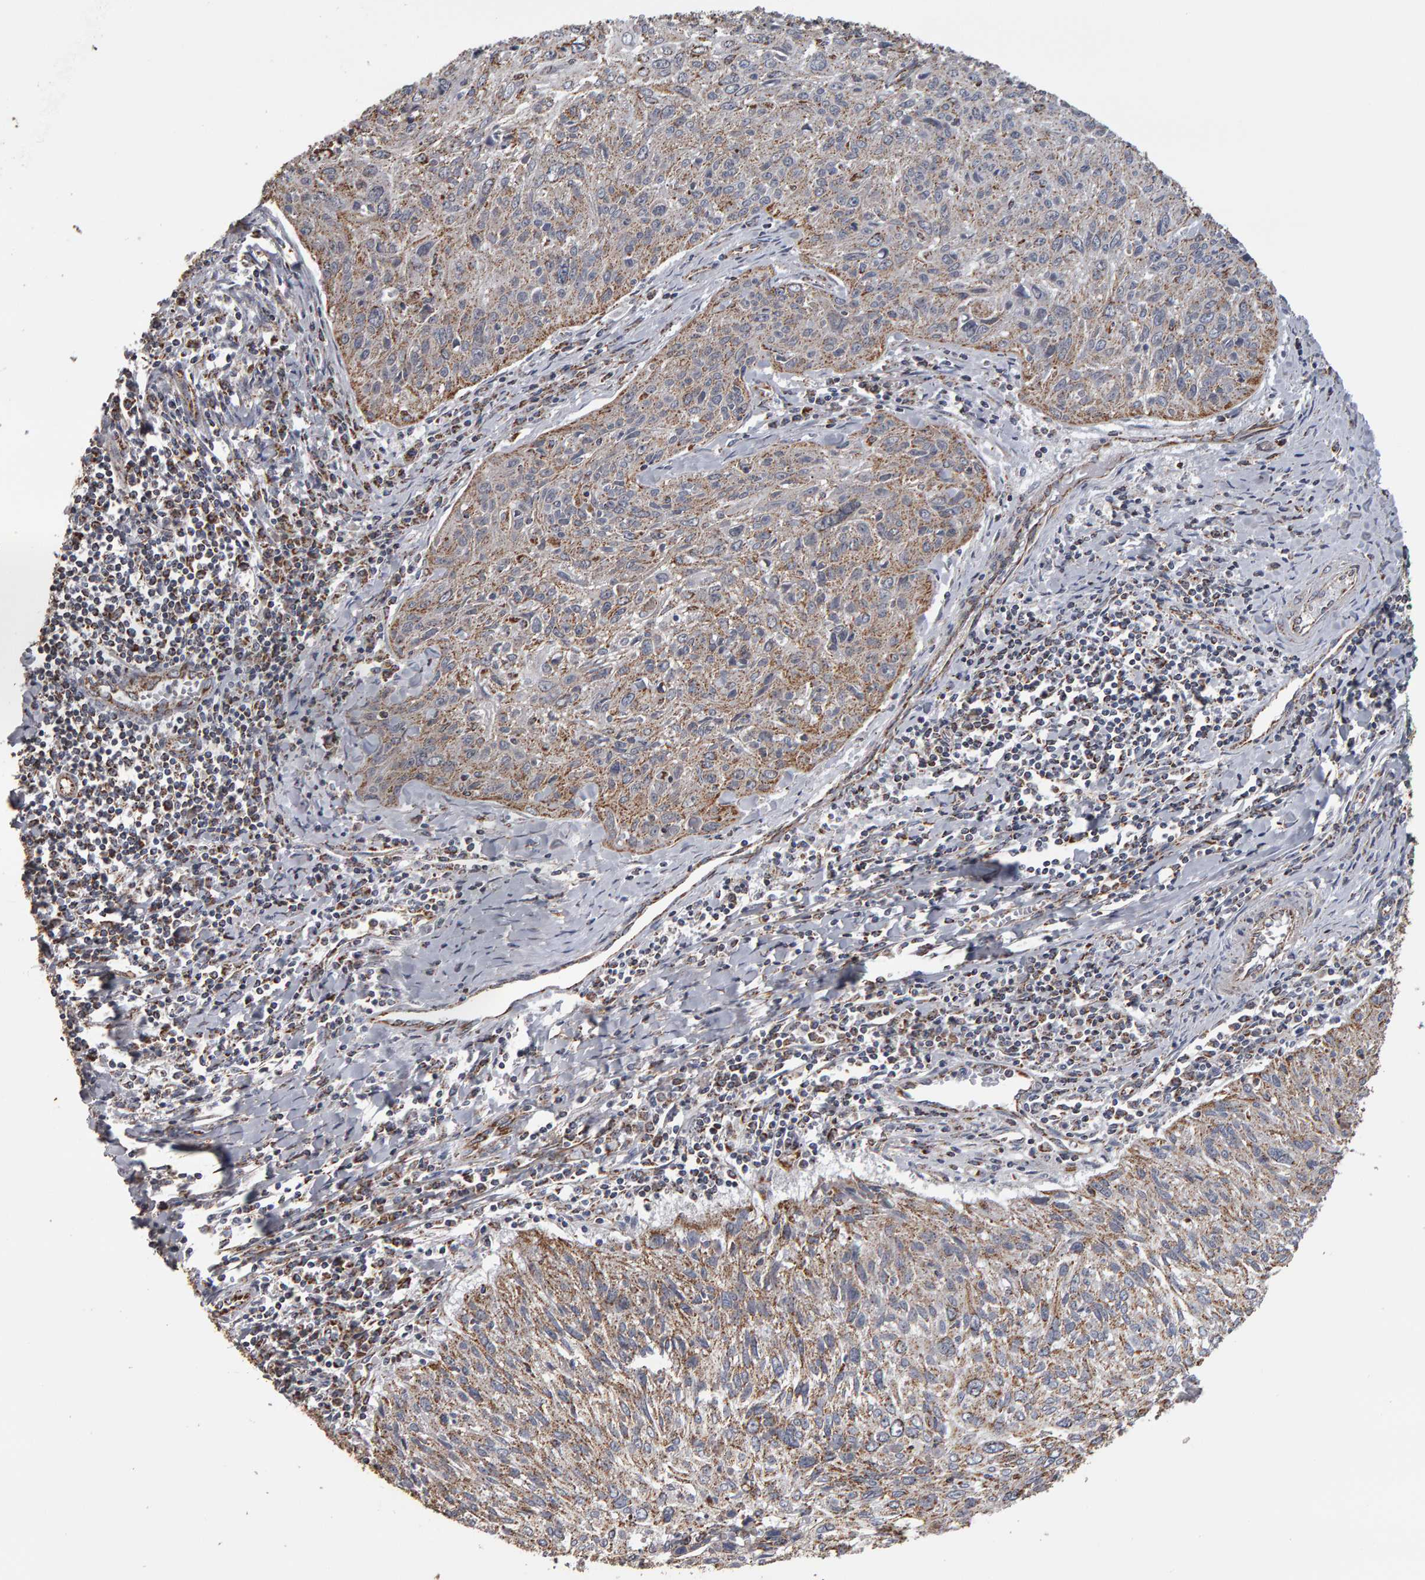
{"staining": {"intensity": "moderate", "quantity": "25%-75%", "location": "cytoplasmic/membranous"}, "tissue": "cervical cancer", "cell_type": "Tumor cells", "image_type": "cancer", "snomed": [{"axis": "morphology", "description": "Squamous cell carcinoma, NOS"}, {"axis": "topography", "description": "Cervix"}], "caption": "IHC histopathology image of neoplastic tissue: human squamous cell carcinoma (cervical) stained using immunohistochemistry exhibits medium levels of moderate protein expression localized specifically in the cytoplasmic/membranous of tumor cells, appearing as a cytoplasmic/membranous brown color.", "gene": "TOM1L1", "patient": {"sex": "female", "age": 51}}